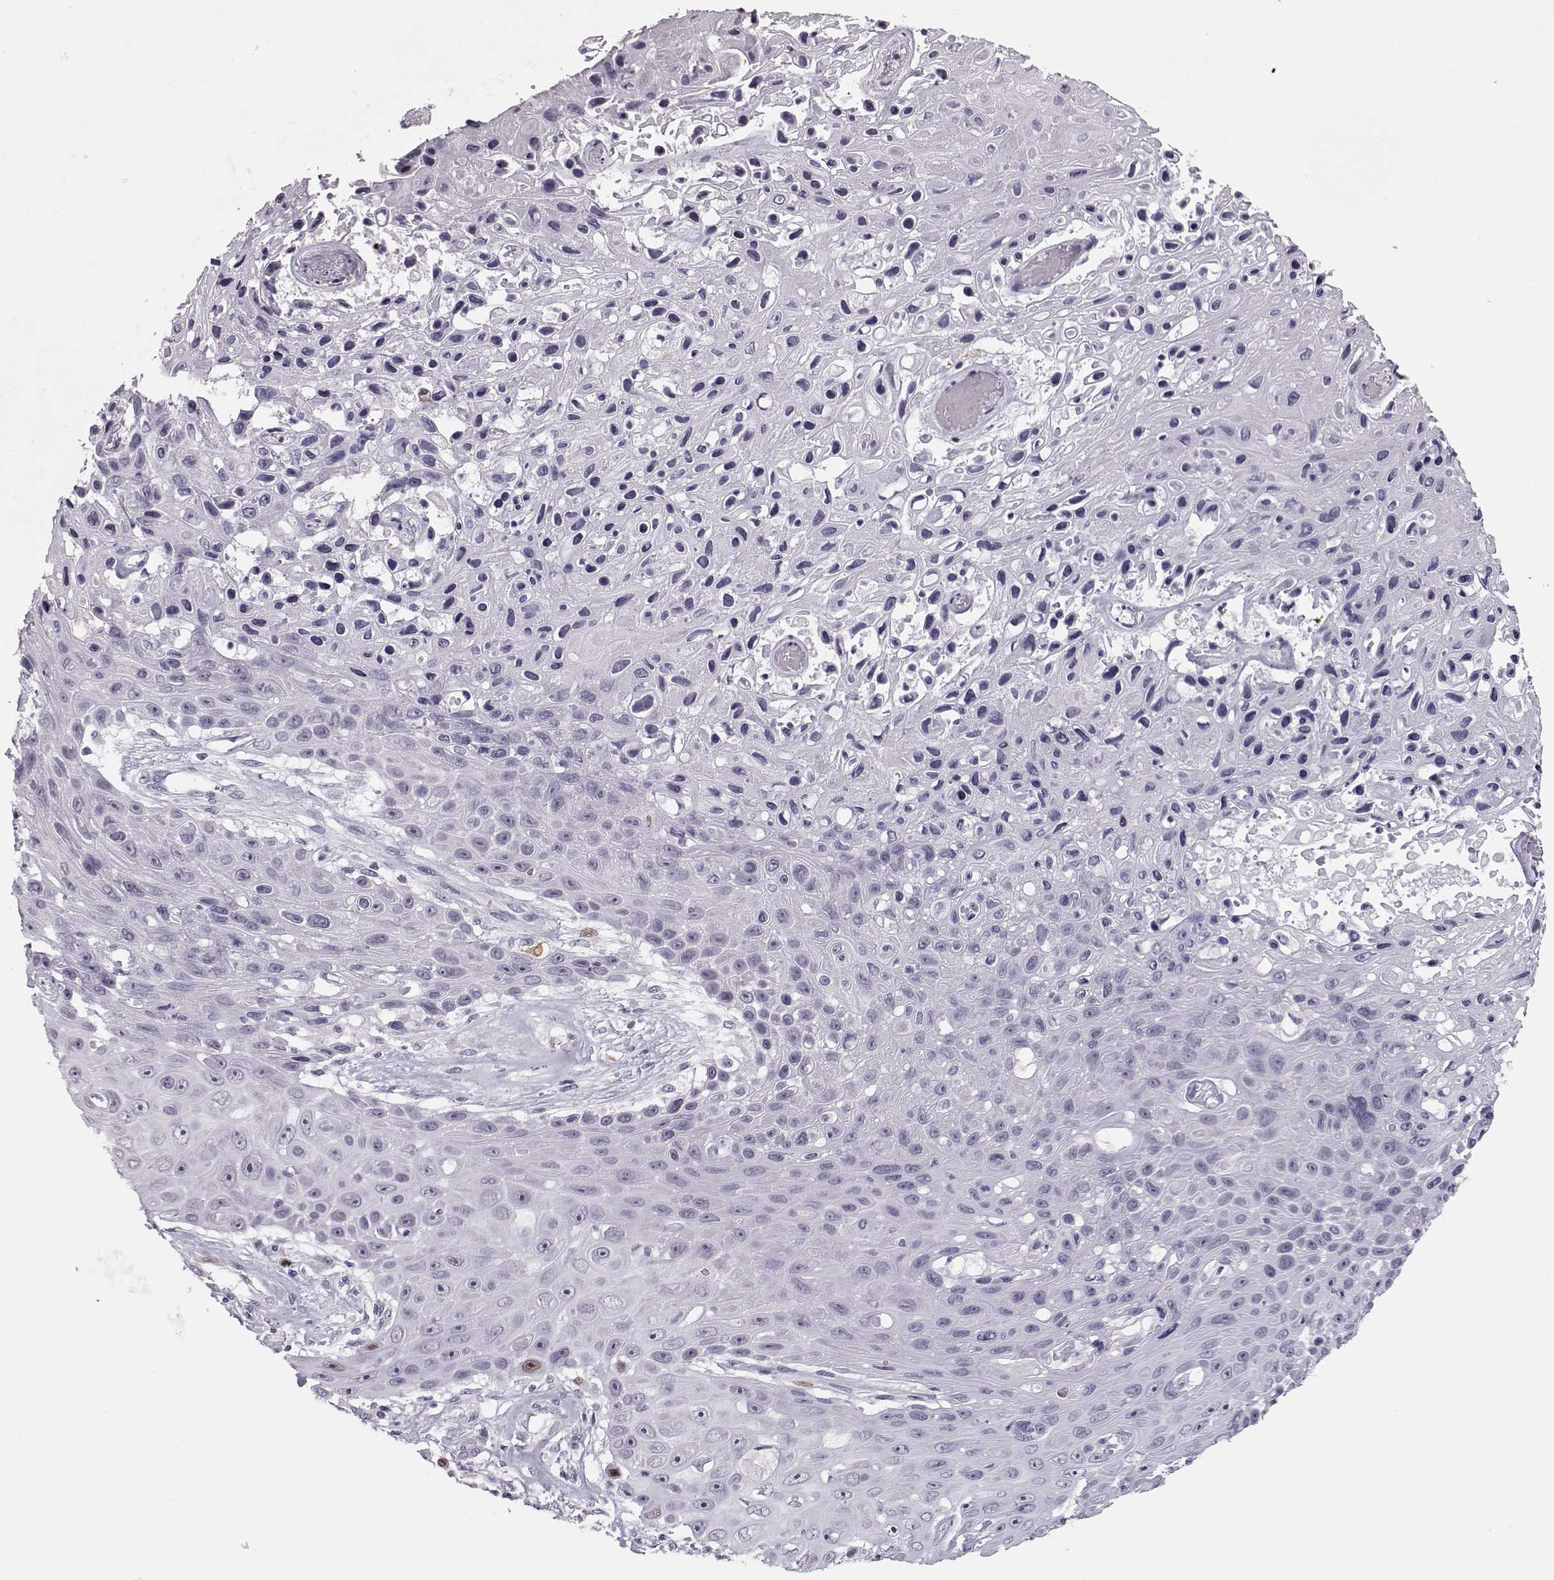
{"staining": {"intensity": "negative", "quantity": "none", "location": "none"}, "tissue": "skin cancer", "cell_type": "Tumor cells", "image_type": "cancer", "snomed": [{"axis": "morphology", "description": "Squamous cell carcinoma, NOS"}, {"axis": "topography", "description": "Skin"}], "caption": "This is a histopathology image of IHC staining of skin squamous cell carcinoma, which shows no expression in tumor cells.", "gene": "SGO1", "patient": {"sex": "male", "age": 82}}